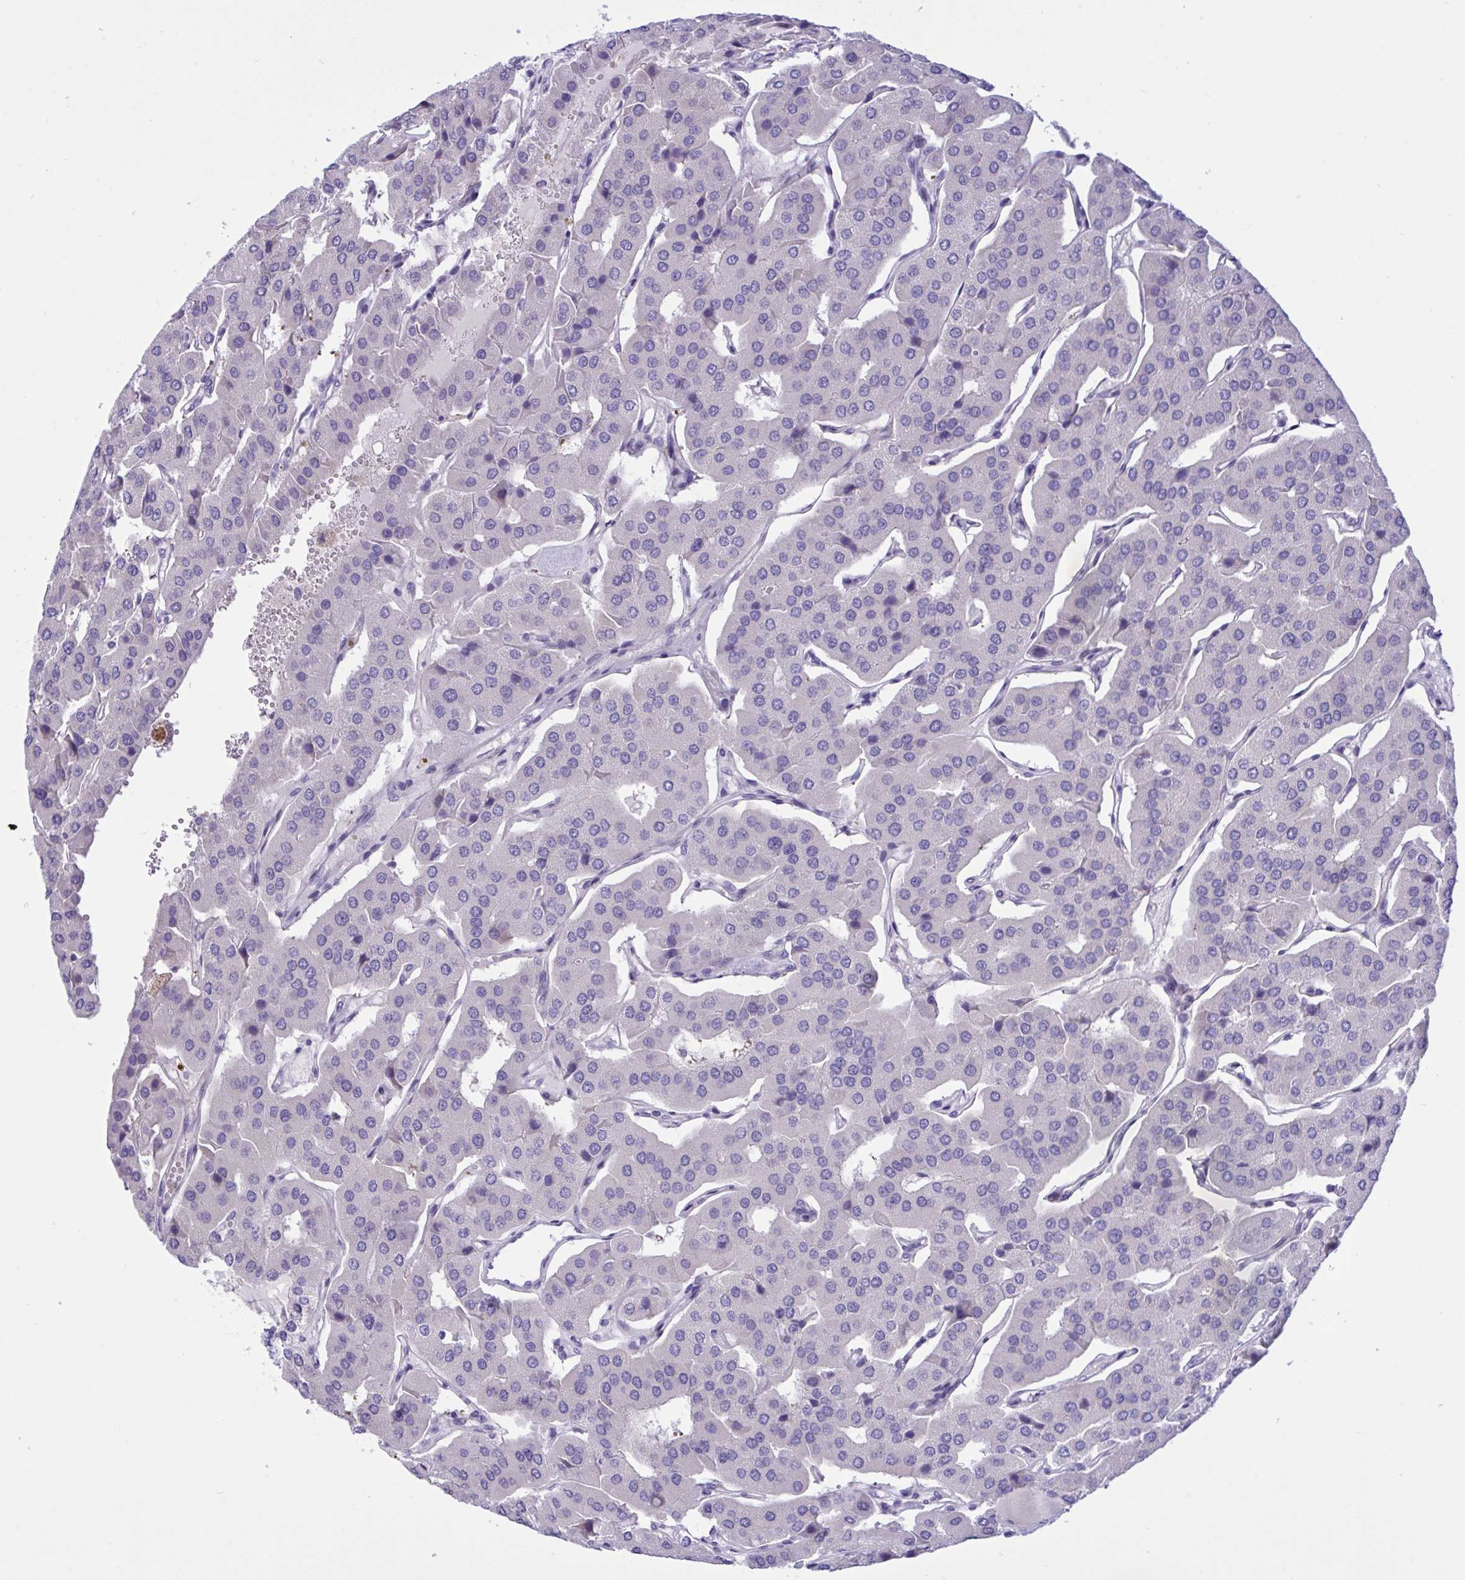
{"staining": {"intensity": "negative", "quantity": "none", "location": "none"}, "tissue": "parathyroid gland", "cell_type": "Glandular cells", "image_type": "normal", "snomed": [{"axis": "morphology", "description": "Normal tissue, NOS"}, {"axis": "morphology", "description": "Adenoma, NOS"}, {"axis": "topography", "description": "Parathyroid gland"}], "caption": "Histopathology image shows no significant protein positivity in glandular cells of unremarkable parathyroid gland. Brightfield microscopy of immunohistochemistry stained with DAB (3,3'-diaminobenzidine) (brown) and hematoxylin (blue), captured at high magnification.", "gene": "WDR97", "patient": {"sex": "female", "age": 86}}